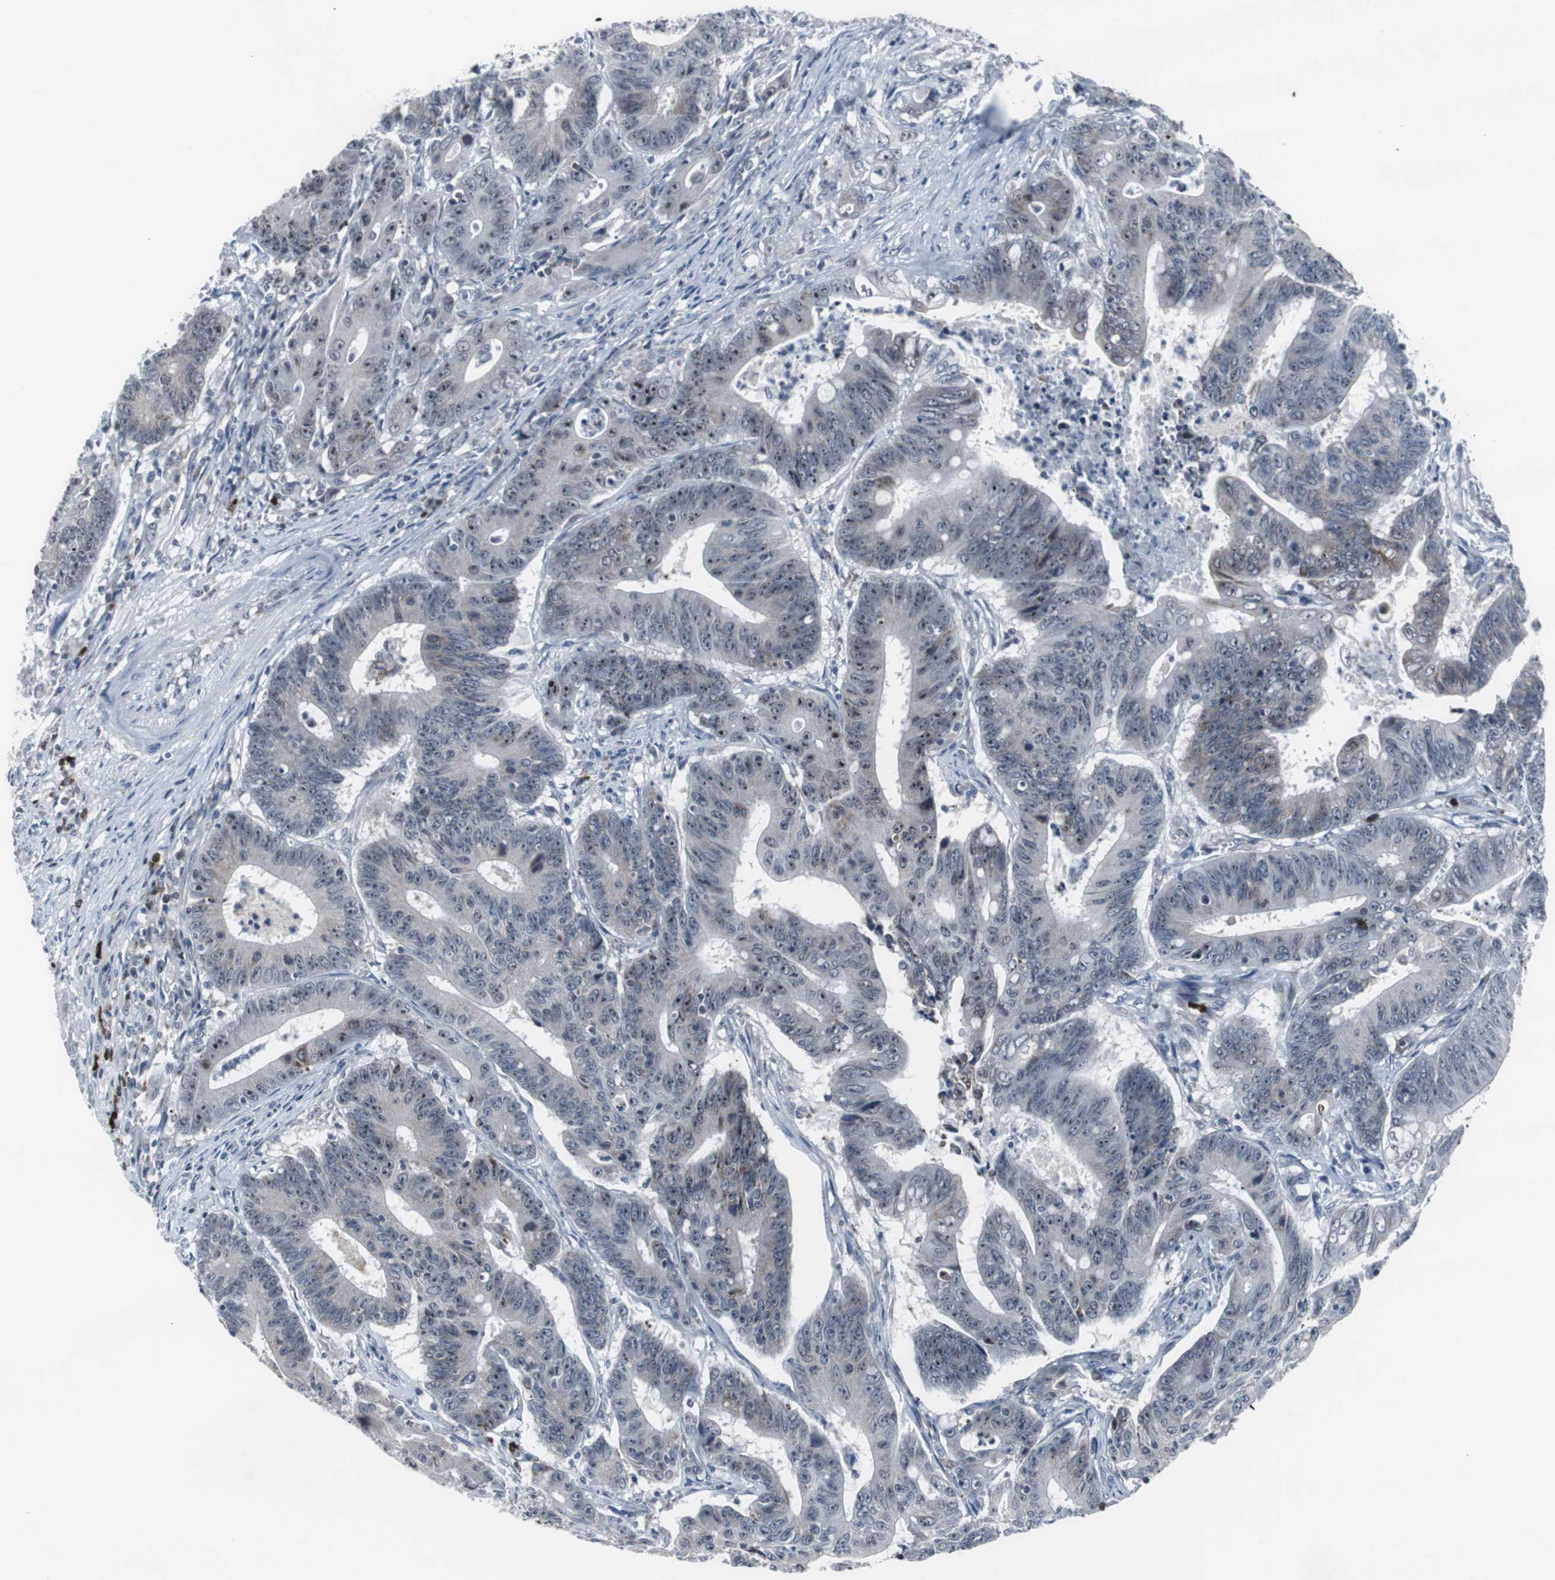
{"staining": {"intensity": "moderate", "quantity": "25%-75%", "location": "nuclear"}, "tissue": "colorectal cancer", "cell_type": "Tumor cells", "image_type": "cancer", "snomed": [{"axis": "morphology", "description": "Adenocarcinoma, NOS"}, {"axis": "topography", "description": "Colon"}], "caption": "A micrograph showing moderate nuclear positivity in about 25%-75% of tumor cells in colorectal cancer, as visualized by brown immunohistochemical staining.", "gene": "DOK1", "patient": {"sex": "male", "age": 45}}